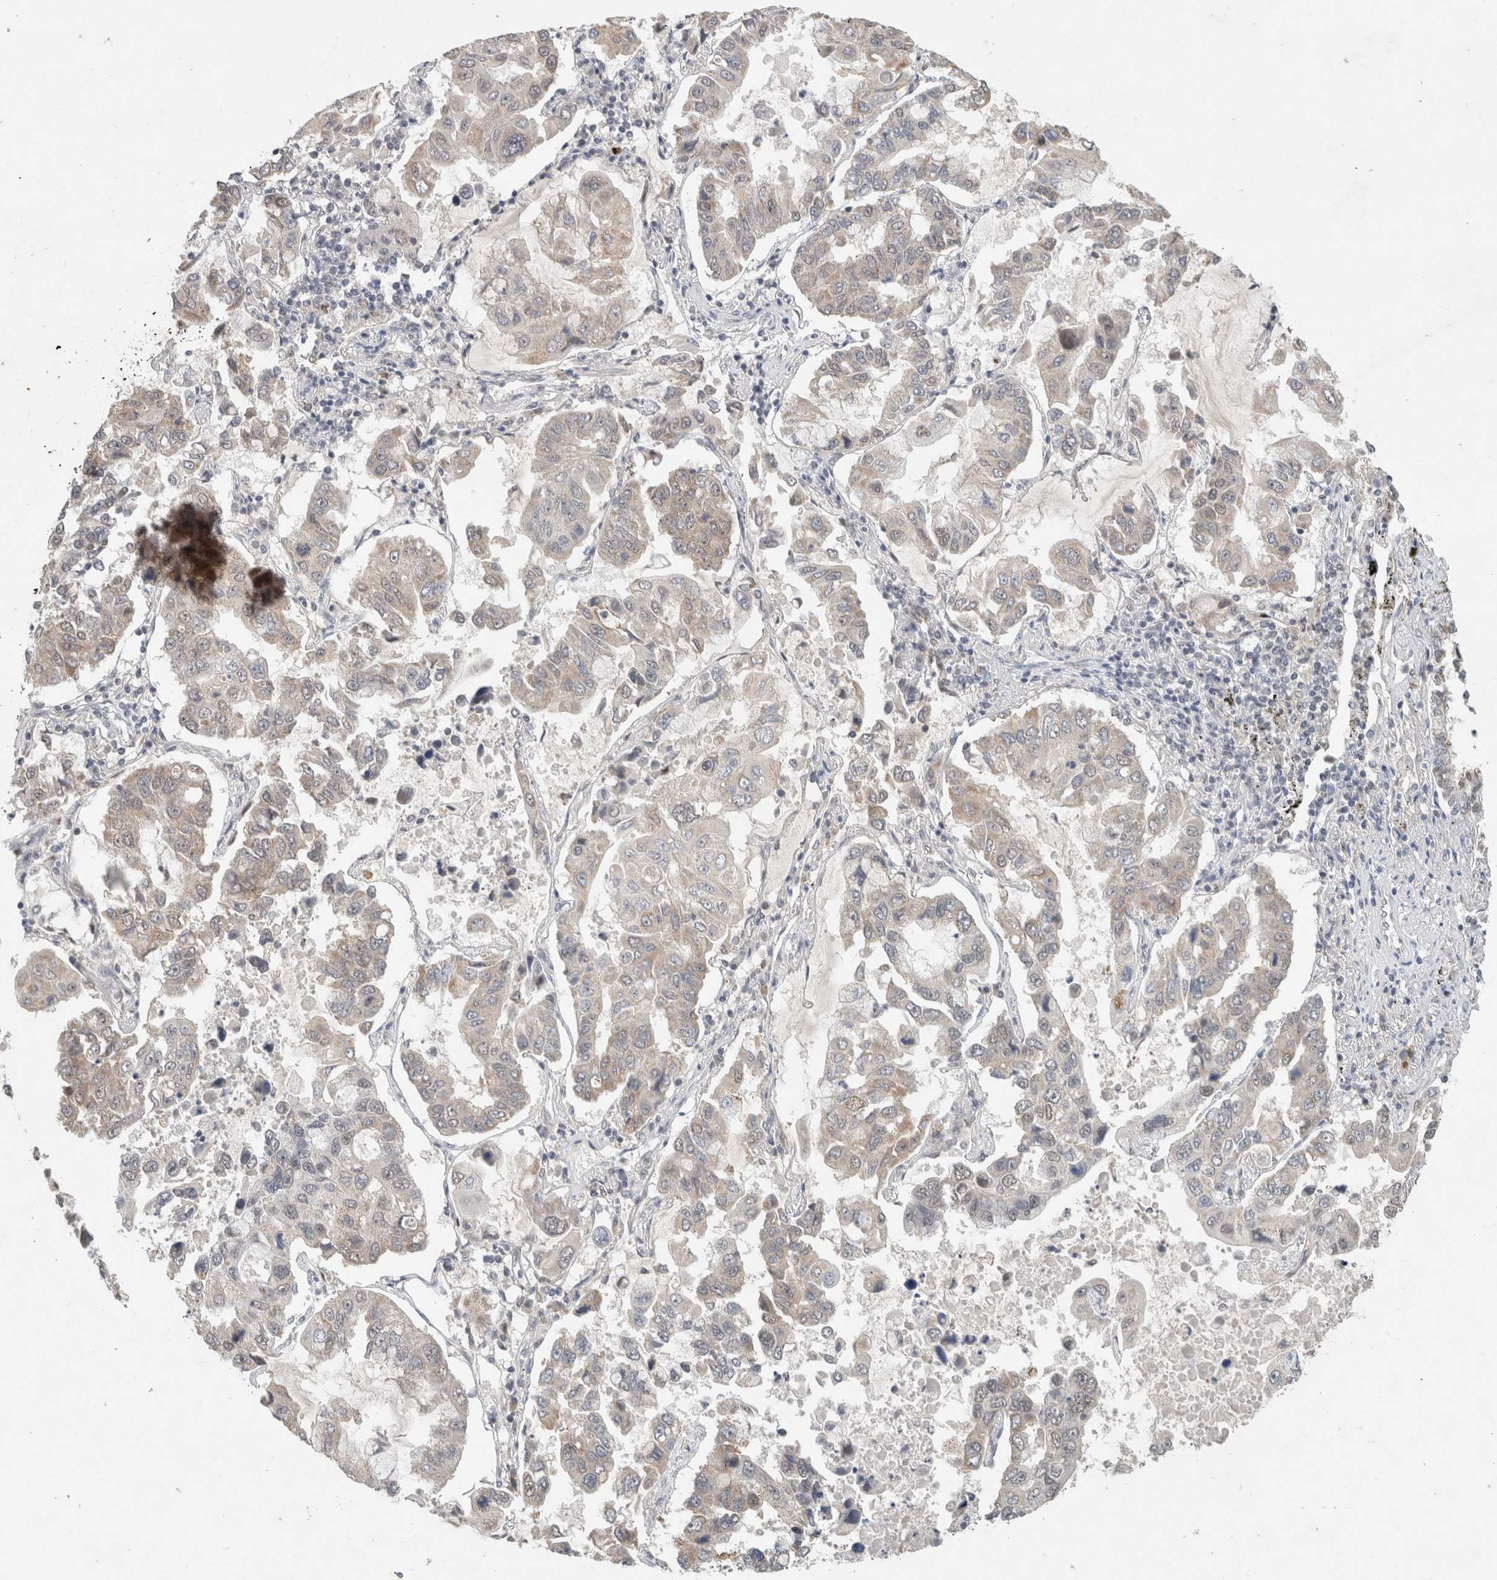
{"staining": {"intensity": "negative", "quantity": "none", "location": "none"}, "tissue": "lung cancer", "cell_type": "Tumor cells", "image_type": "cancer", "snomed": [{"axis": "morphology", "description": "Adenocarcinoma, NOS"}, {"axis": "topography", "description": "Lung"}], "caption": "There is no significant positivity in tumor cells of adenocarcinoma (lung).", "gene": "DDX42", "patient": {"sex": "male", "age": 64}}